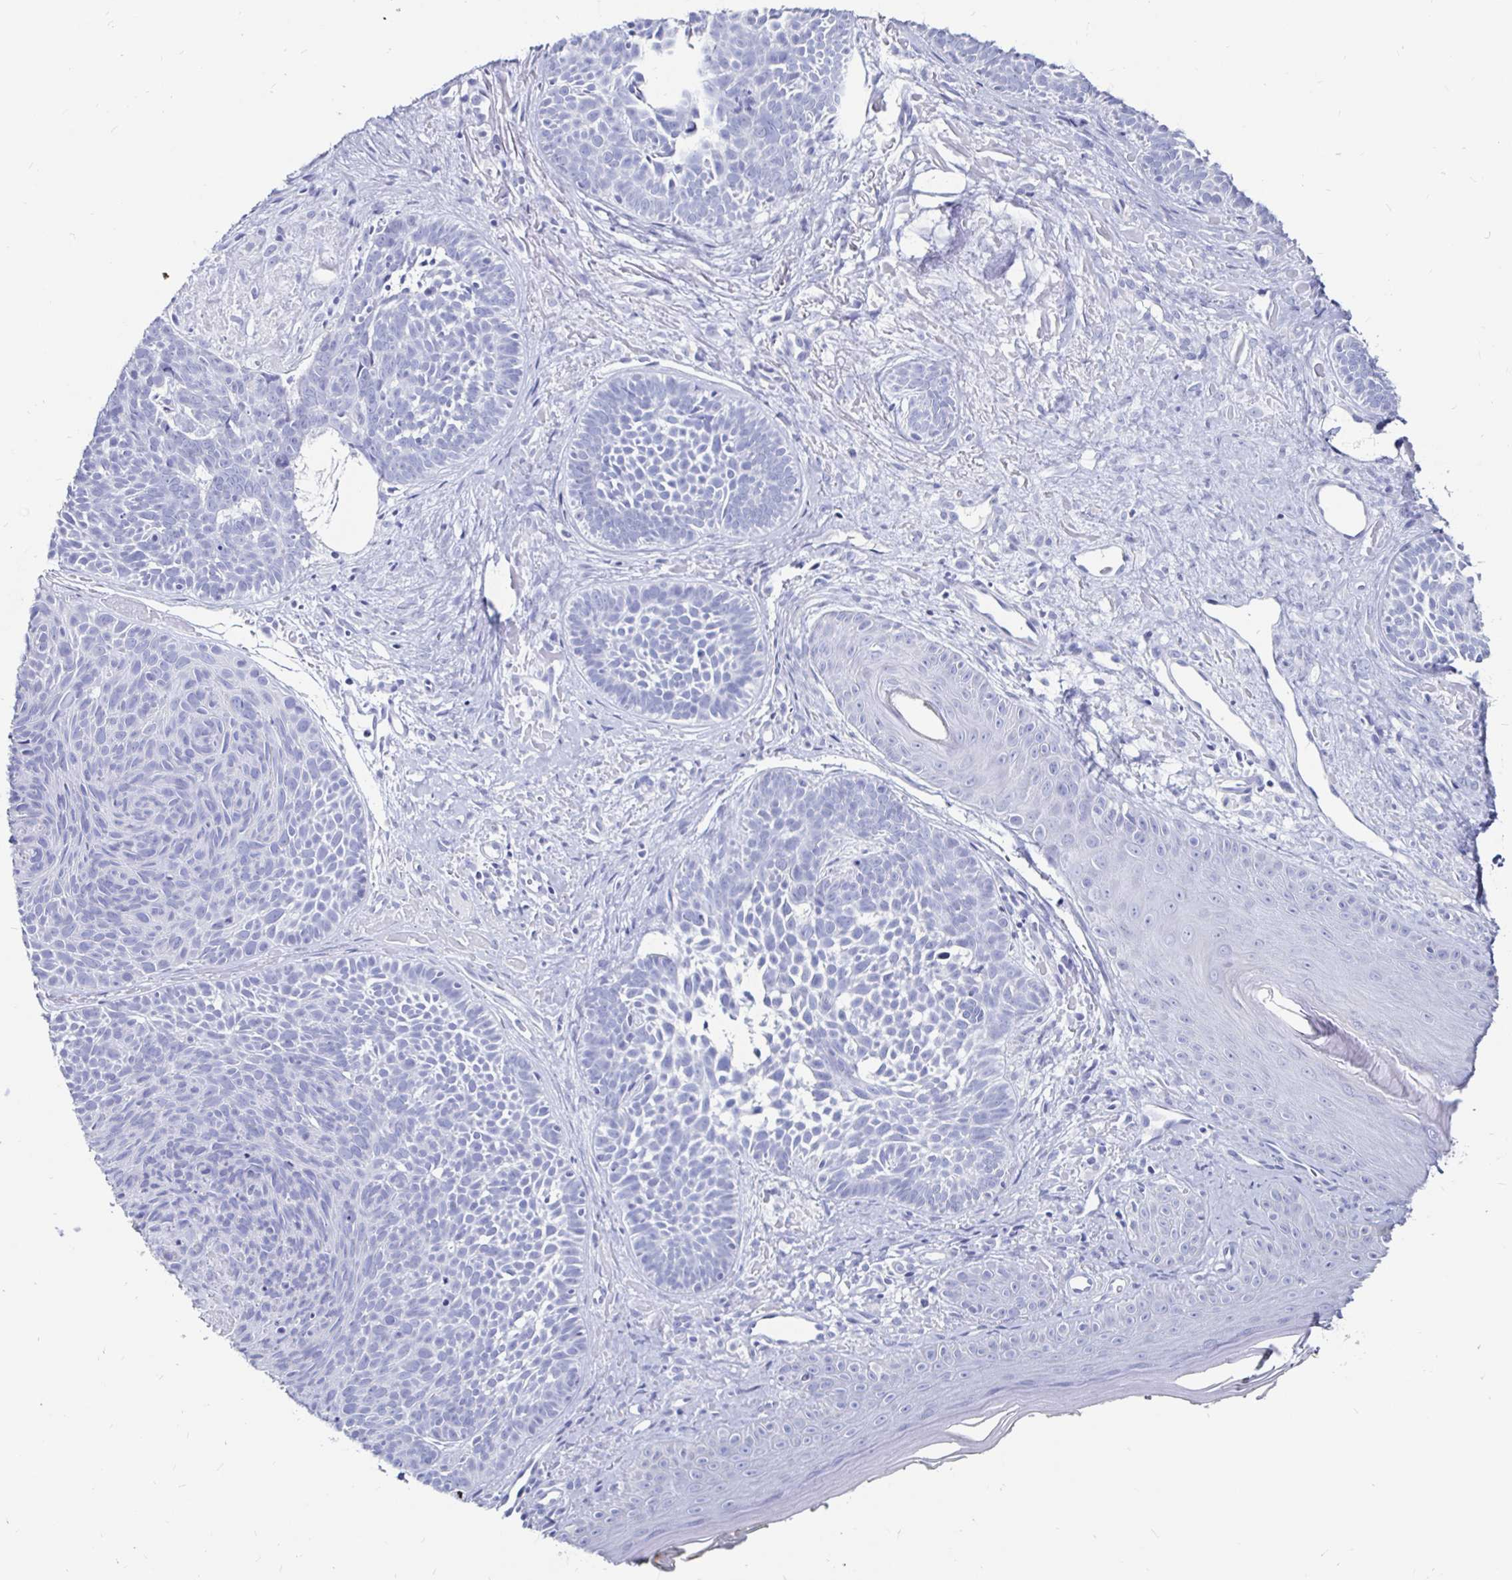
{"staining": {"intensity": "negative", "quantity": "none", "location": "none"}, "tissue": "skin cancer", "cell_type": "Tumor cells", "image_type": "cancer", "snomed": [{"axis": "morphology", "description": "Basal cell carcinoma"}, {"axis": "topography", "description": "Skin"}], "caption": "A high-resolution micrograph shows immunohistochemistry staining of skin cancer (basal cell carcinoma), which exhibits no significant staining in tumor cells. (Brightfield microscopy of DAB (3,3'-diaminobenzidine) immunohistochemistry at high magnification).", "gene": "LUZP4", "patient": {"sex": "male", "age": 81}}